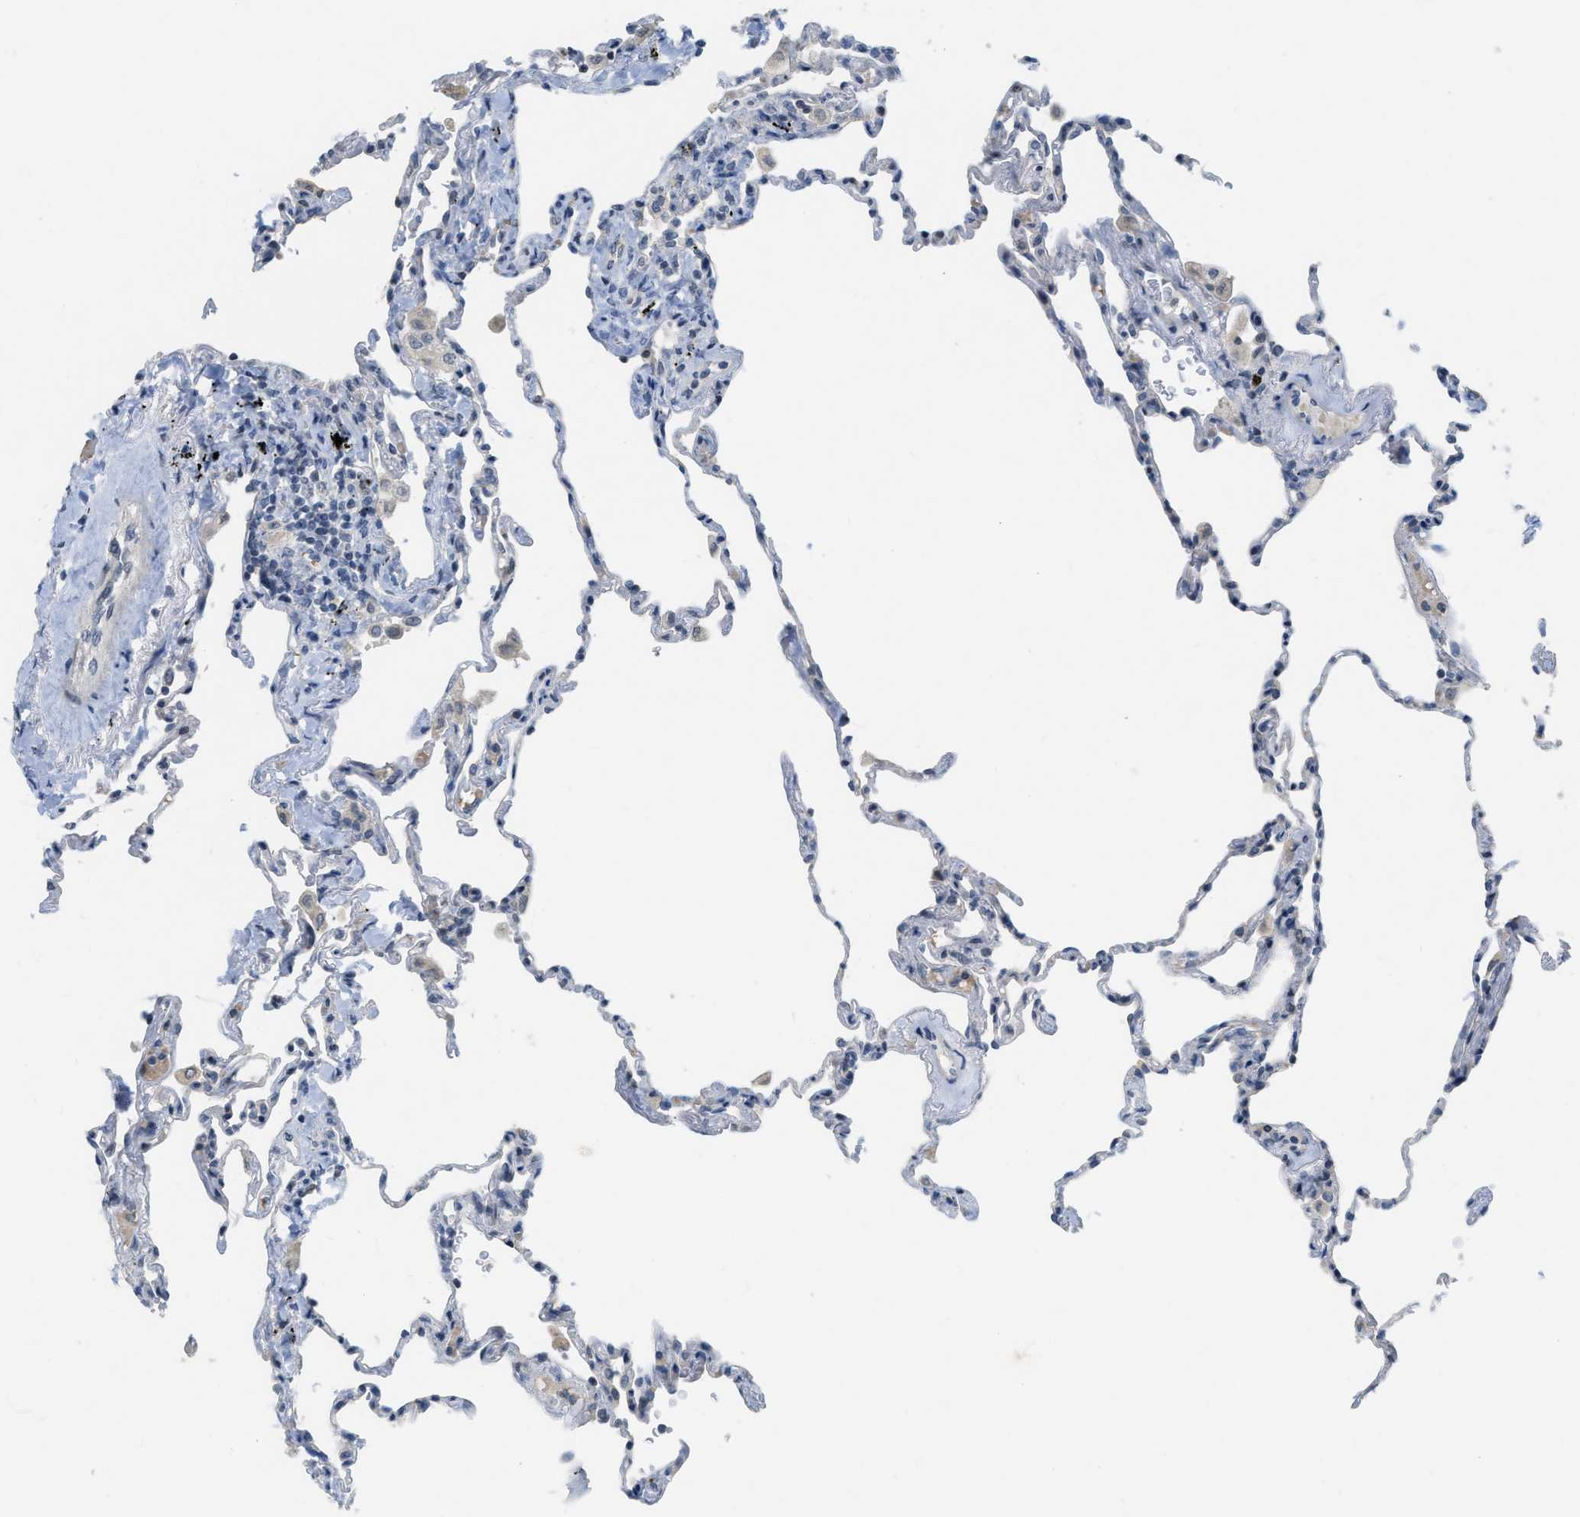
{"staining": {"intensity": "negative", "quantity": "none", "location": "none"}, "tissue": "lung", "cell_type": "Alveolar cells", "image_type": "normal", "snomed": [{"axis": "morphology", "description": "Normal tissue, NOS"}, {"axis": "topography", "description": "Lung"}], "caption": "An immunohistochemistry (IHC) image of benign lung is shown. There is no staining in alveolar cells of lung.", "gene": "TXNDC2", "patient": {"sex": "male", "age": 59}}